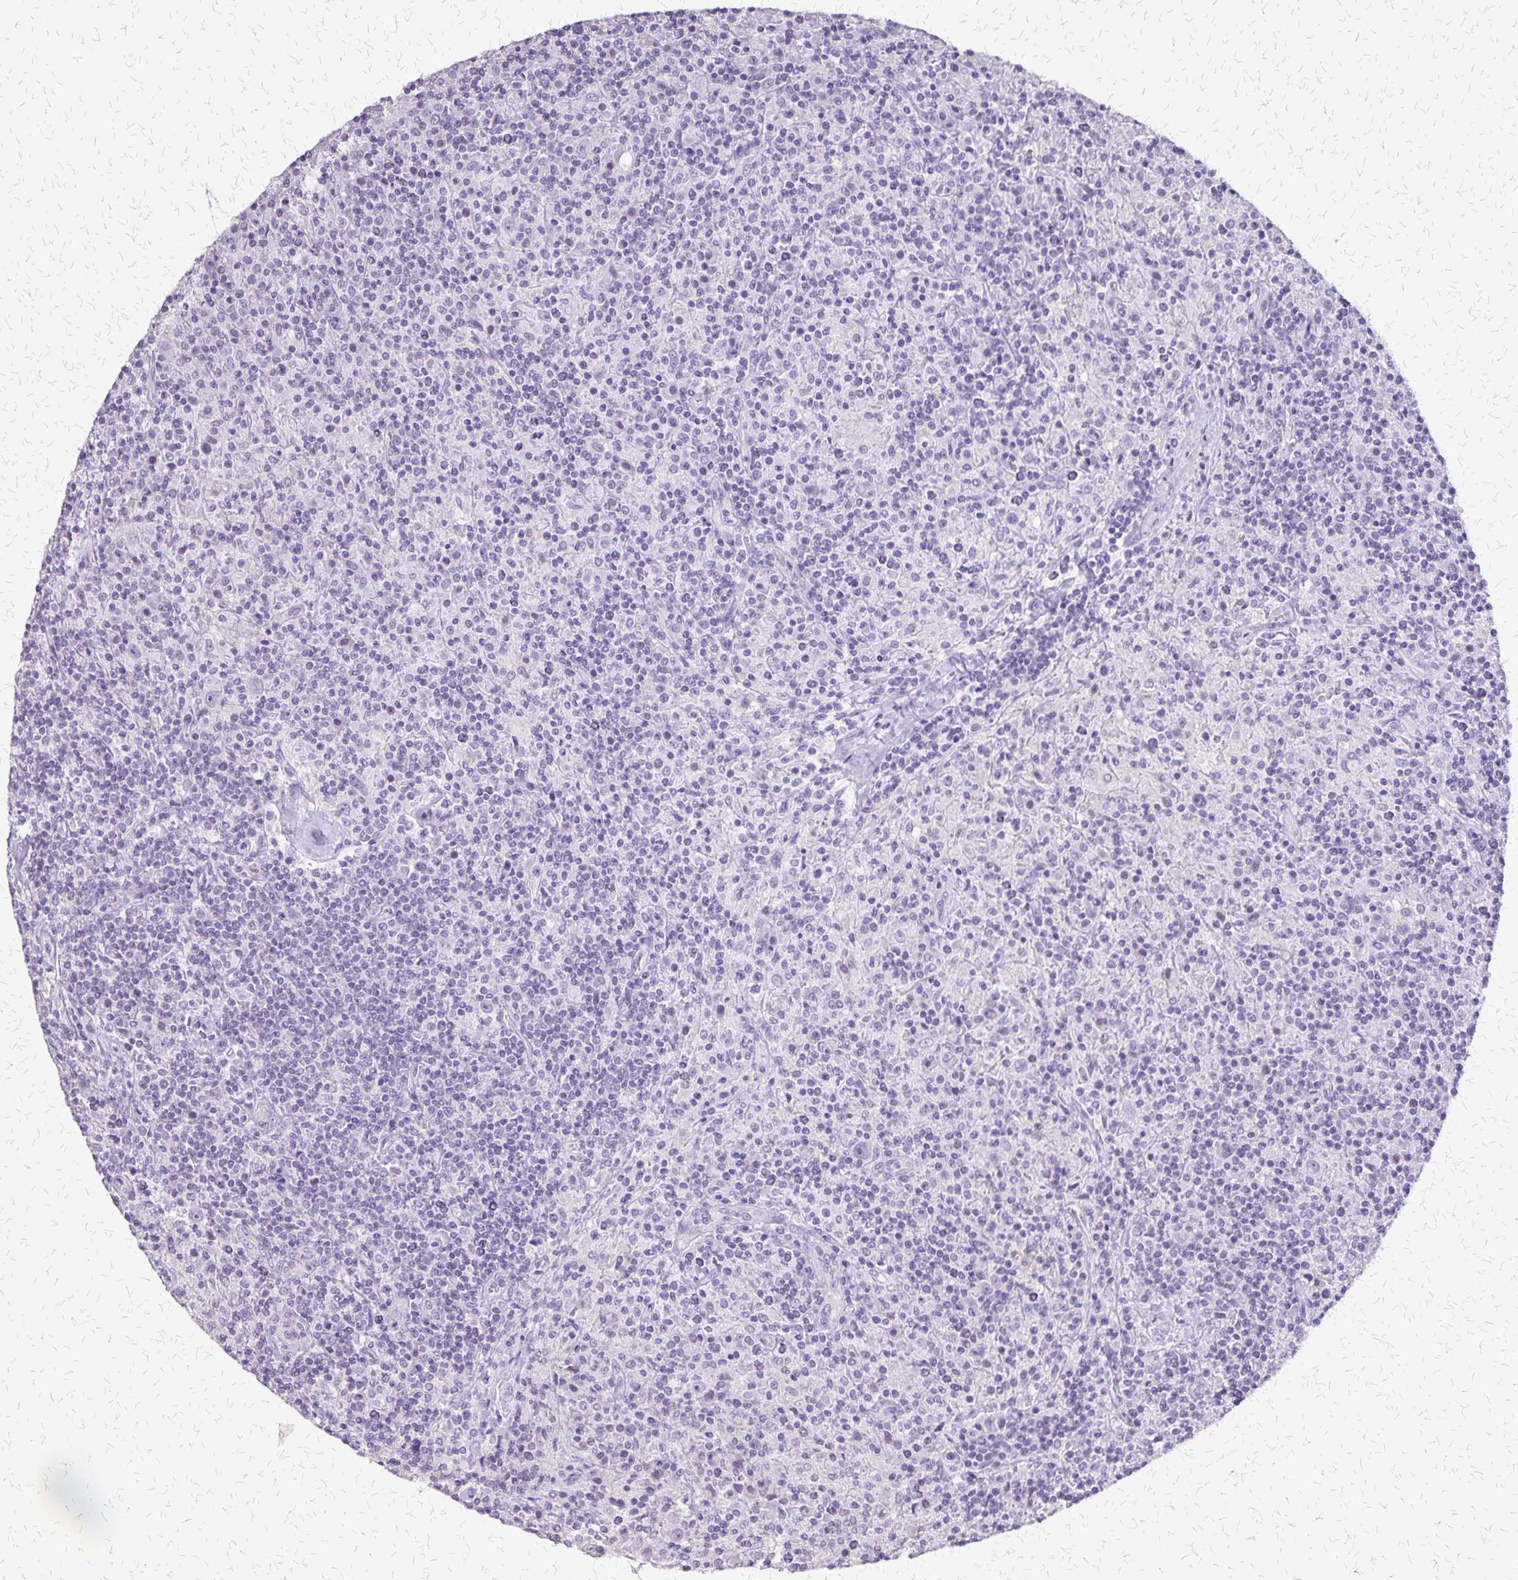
{"staining": {"intensity": "negative", "quantity": "none", "location": "none"}, "tissue": "lymphoma", "cell_type": "Tumor cells", "image_type": "cancer", "snomed": [{"axis": "morphology", "description": "Hodgkin's disease, NOS"}, {"axis": "topography", "description": "Lymph node"}], "caption": "Immunohistochemistry (IHC) photomicrograph of neoplastic tissue: lymphoma stained with DAB reveals no significant protein positivity in tumor cells.", "gene": "SI", "patient": {"sex": "male", "age": 70}}